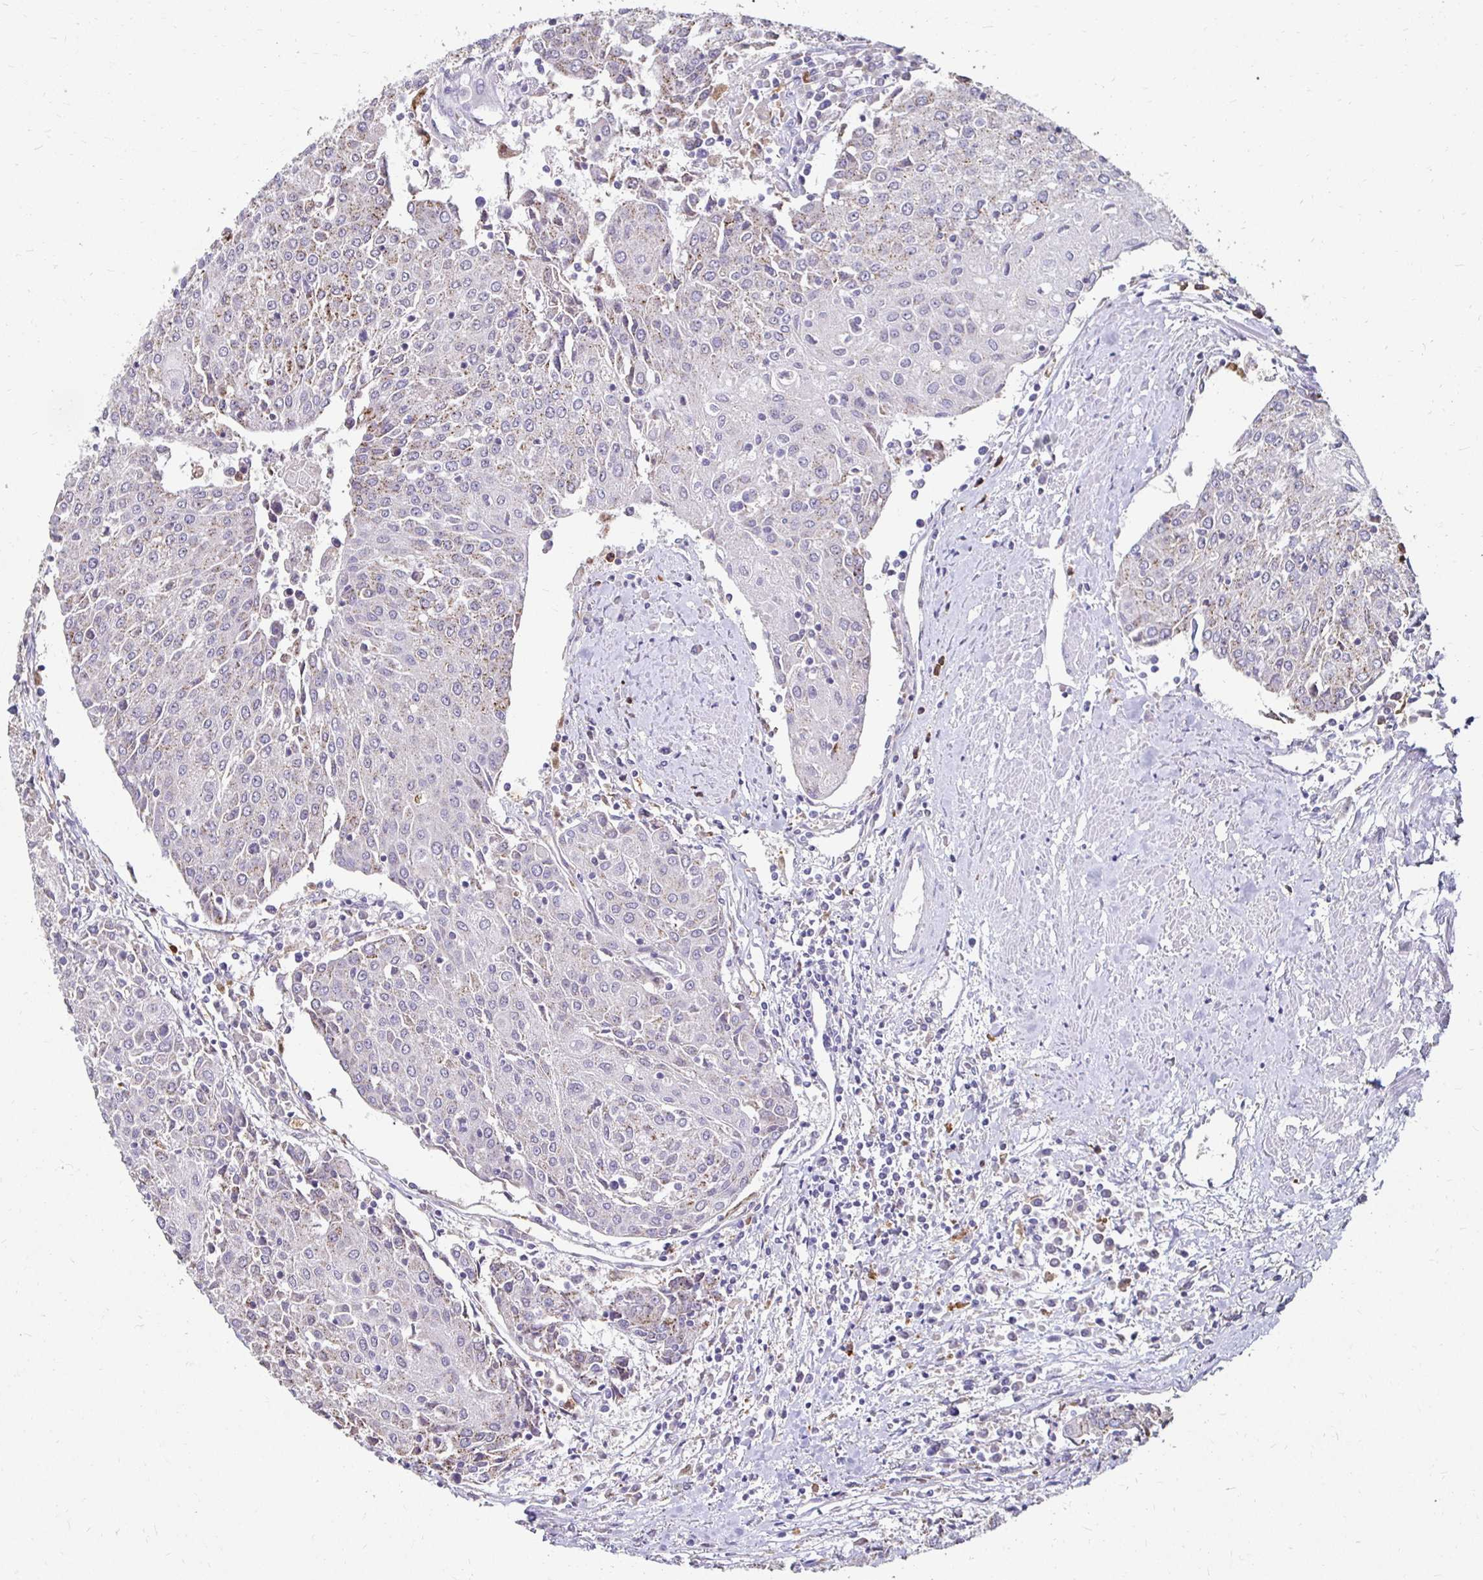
{"staining": {"intensity": "weak", "quantity": "<25%", "location": "cytoplasmic/membranous"}, "tissue": "urothelial cancer", "cell_type": "Tumor cells", "image_type": "cancer", "snomed": [{"axis": "morphology", "description": "Urothelial carcinoma, High grade"}, {"axis": "topography", "description": "Urinary bladder"}], "caption": "This is an immunohistochemistry image of urothelial cancer. There is no staining in tumor cells.", "gene": "GK2", "patient": {"sex": "female", "age": 85}}